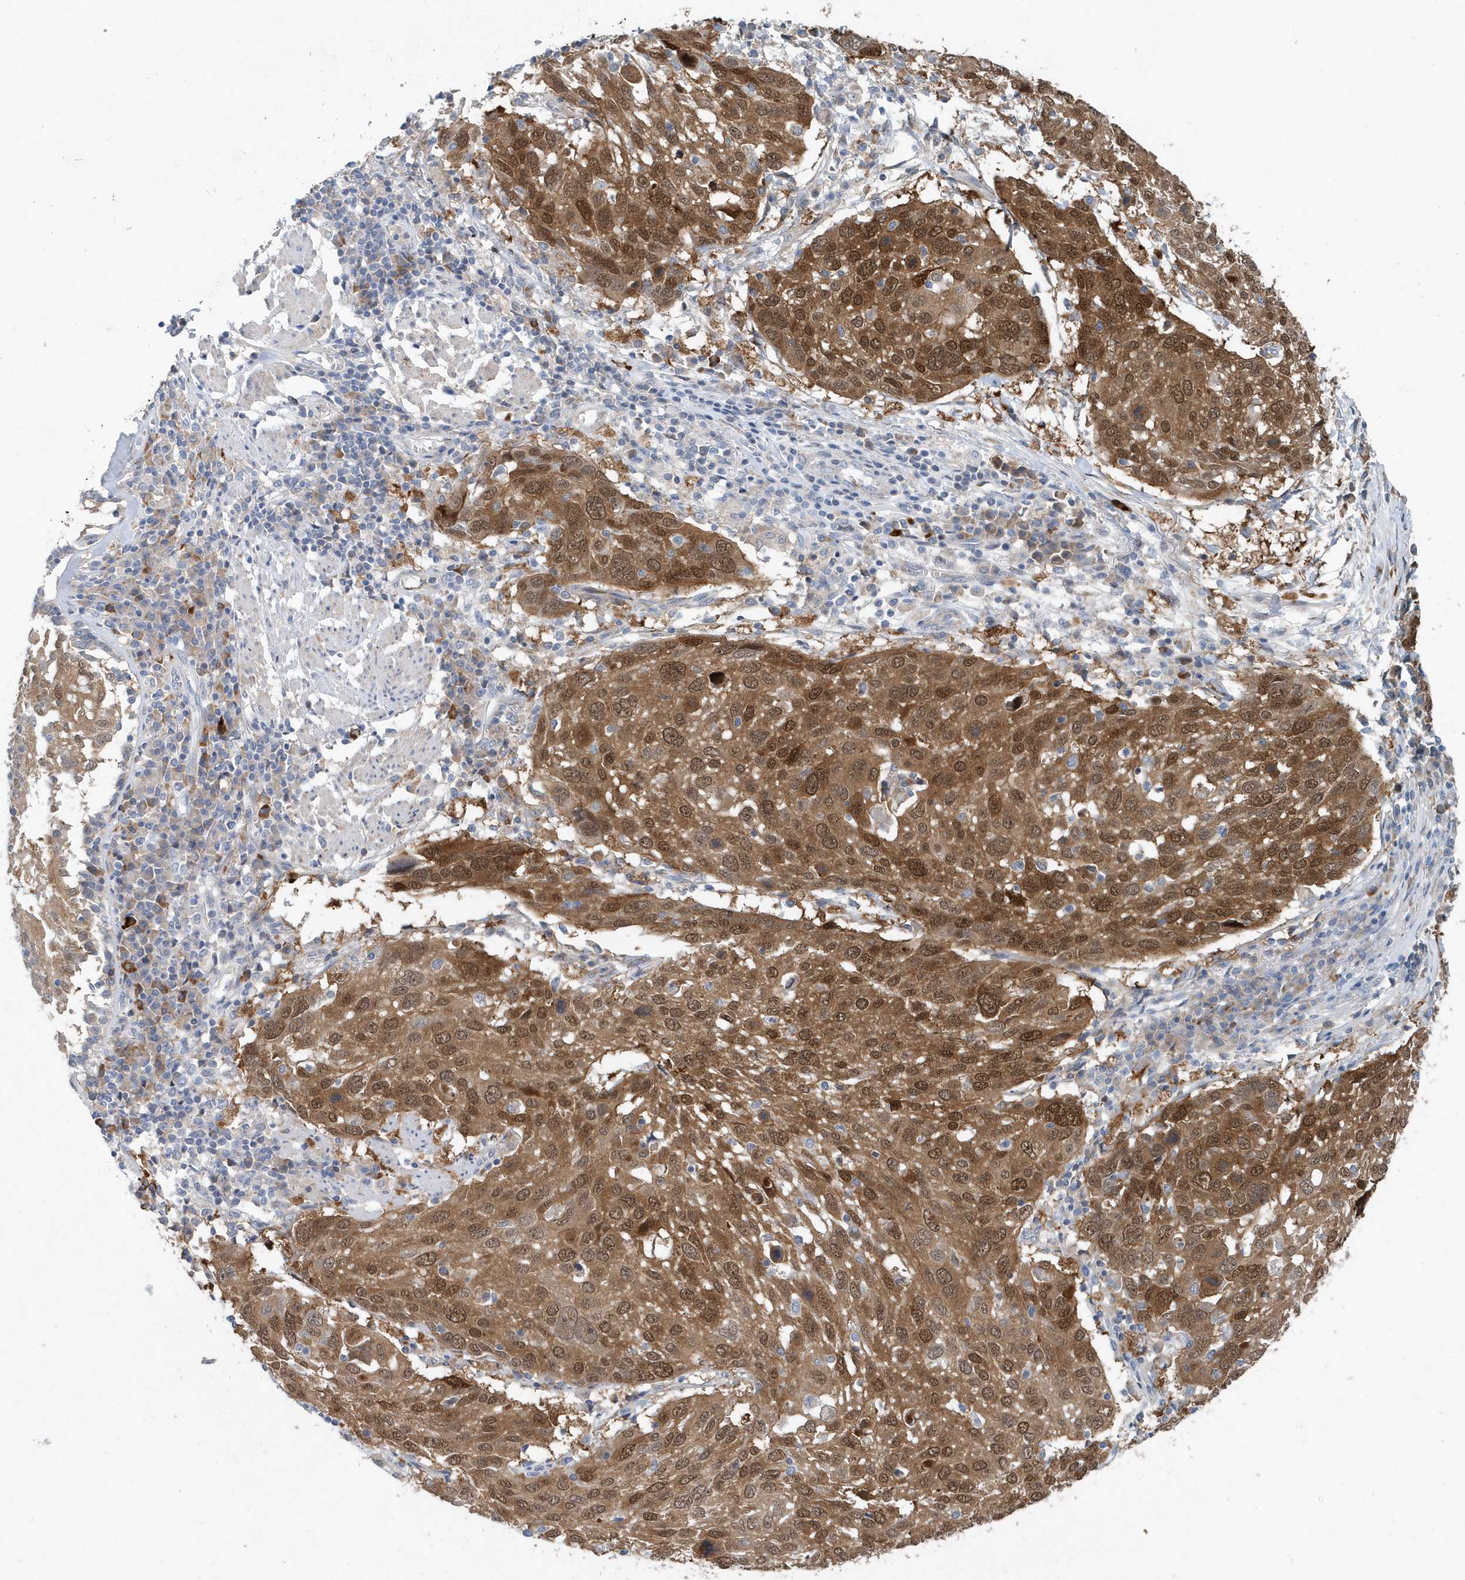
{"staining": {"intensity": "moderate", "quantity": ">75%", "location": "cytoplasmic/membranous,nuclear"}, "tissue": "lung cancer", "cell_type": "Tumor cells", "image_type": "cancer", "snomed": [{"axis": "morphology", "description": "Squamous cell carcinoma, NOS"}, {"axis": "topography", "description": "Lung"}], "caption": "About >75% of tumor cells in human lung cancer reveal moderate cytoplasmic/membranous and nuclear protein expression as visualized by brown immunohistochemical staining.", "gene": "PFN2", "patient": {"sex": "male", "age": 65}}